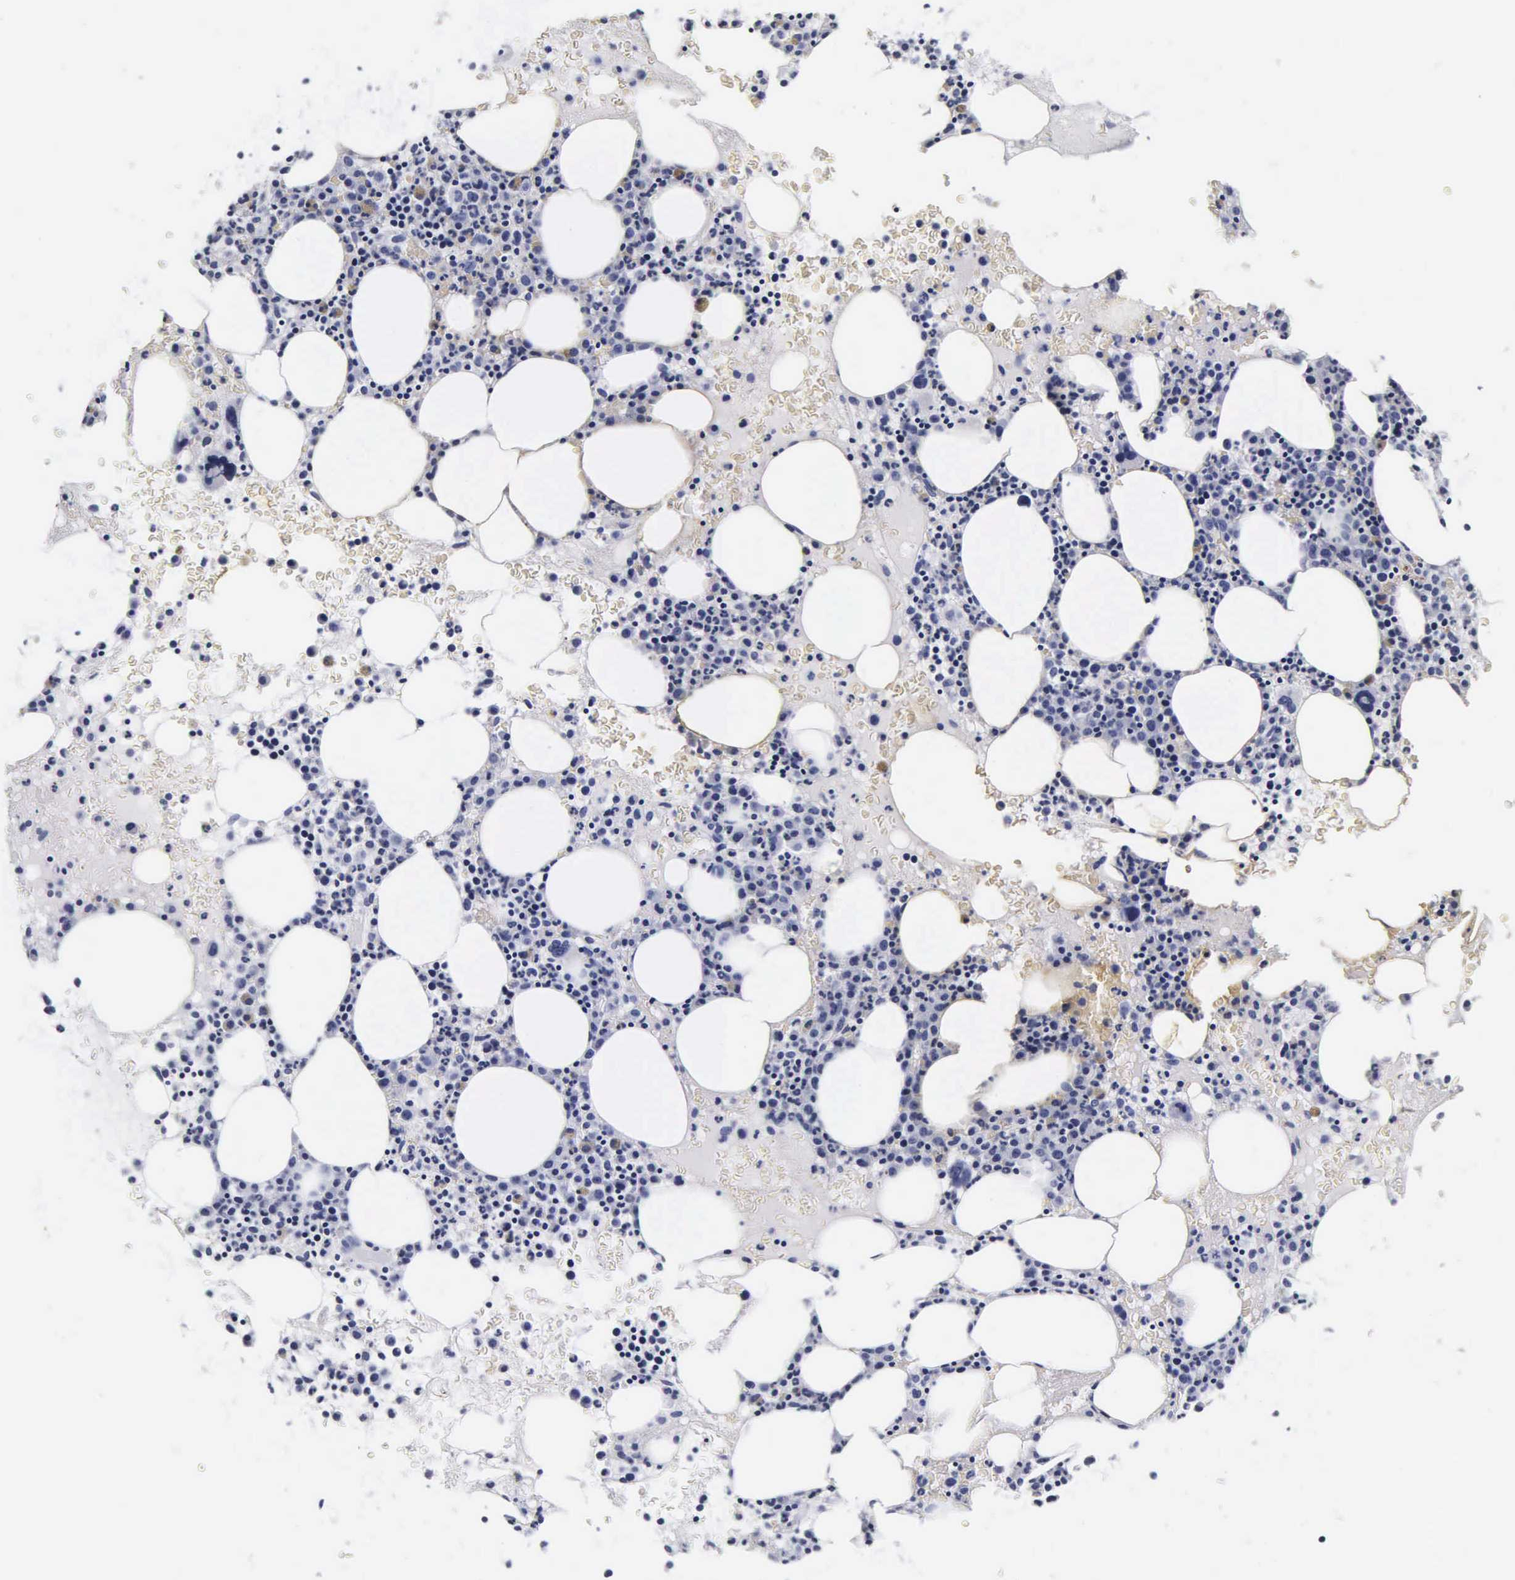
{"staining": {"intensity": "negative", "quantity": "none", "location": "none"}, "tissue": "bone marrow", "cell_type": "Hematopoietic cells", "image_type": "normal", "snomed": [{"axis": "morphology", "description": "Normal tissue, NOS"}, {"axis": "topography", "description": "Bone marrow"}], "caption": "Protein analysis of normal bone marrow reveals no significant positivity in hematopoietic cells.", "gene": "KRT18", "patient": {"sex": "female", "age": 88}}